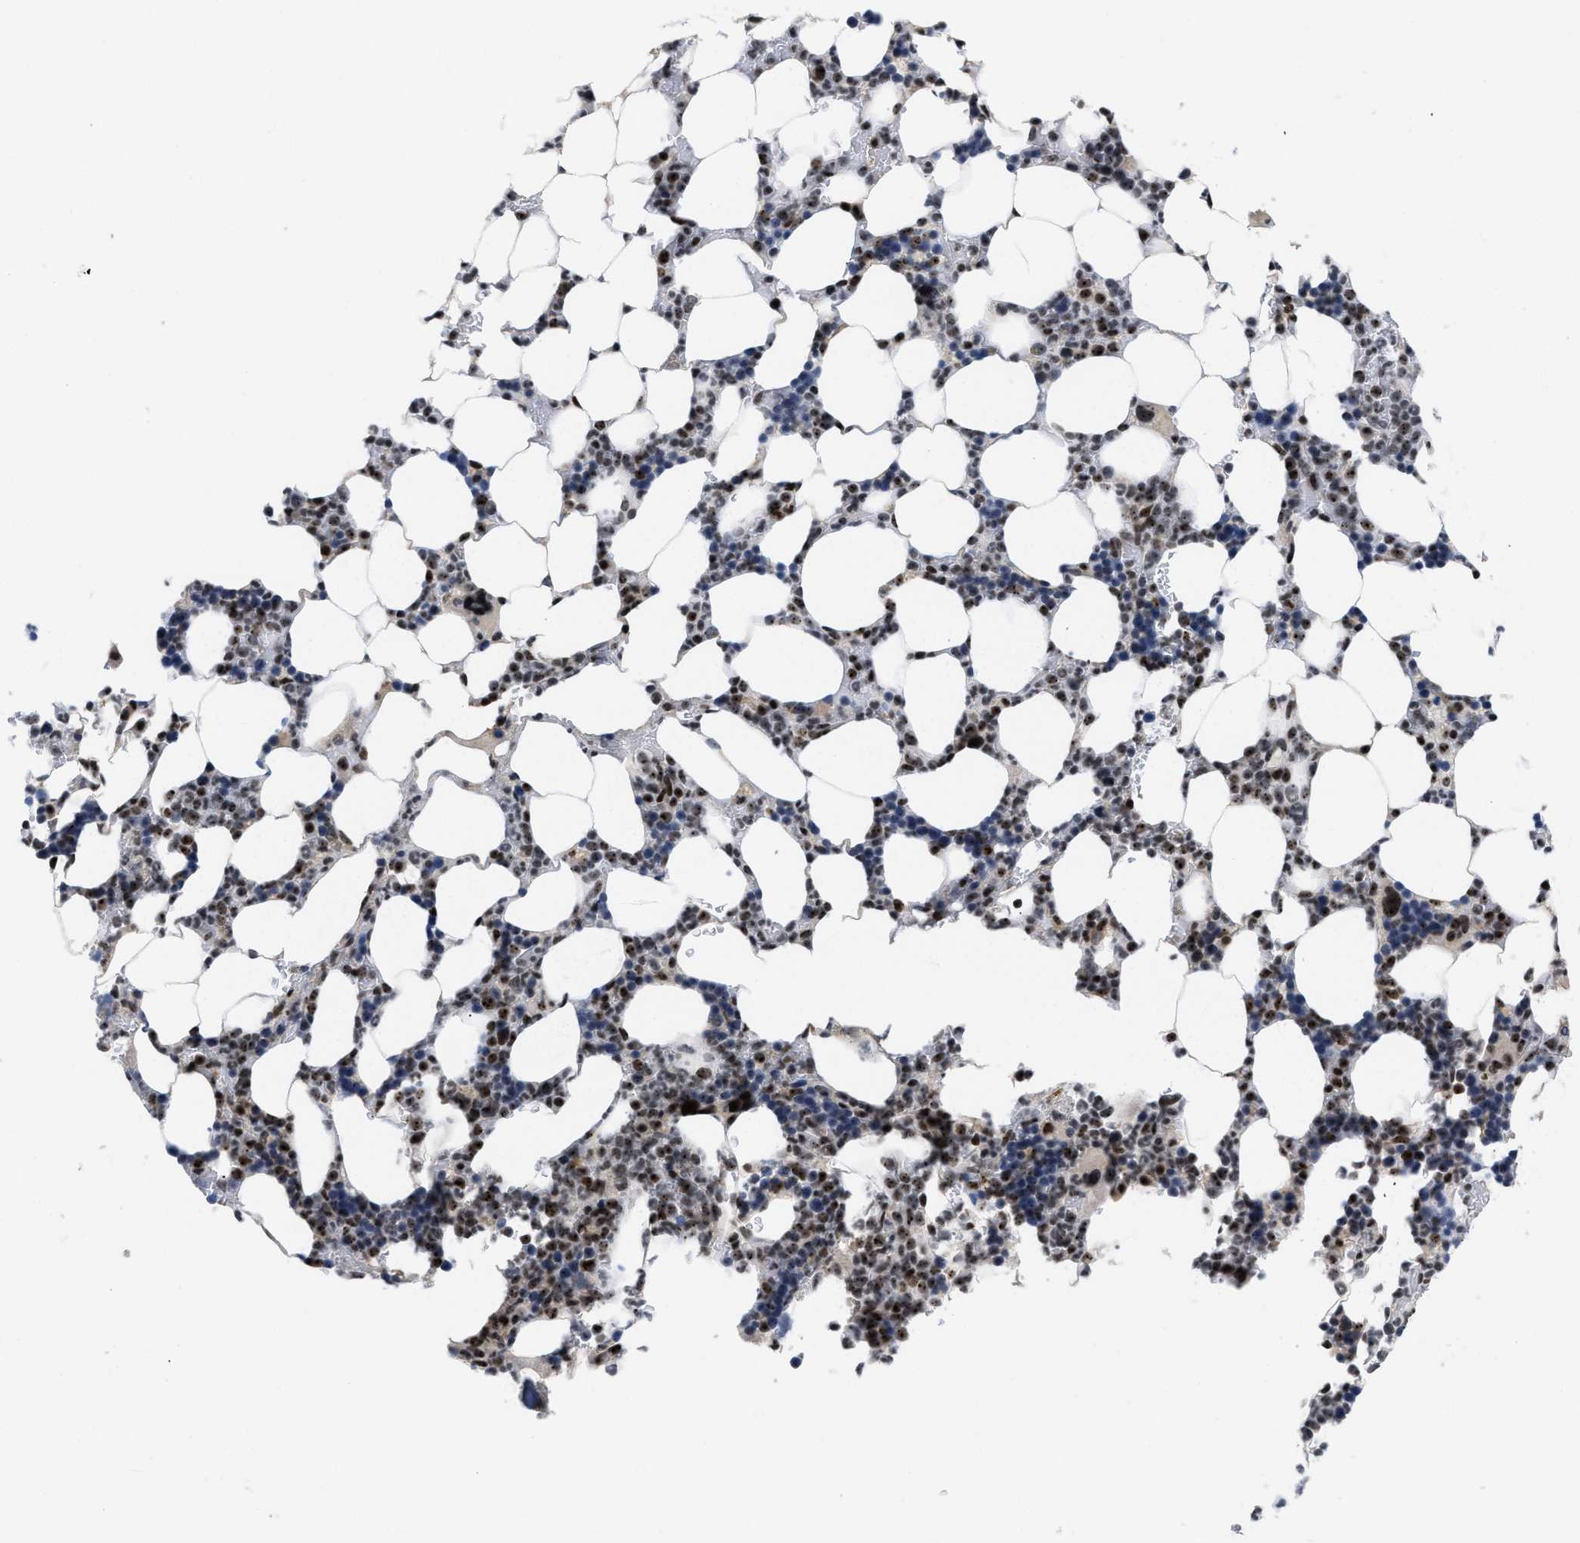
{"staining": {"intensity": "strong", "quantity": "25%-75%", "location": "nuclear"}, "tissue": "bone marrow", "cell_type": "Hematopoietic cells", "image_type": "normal", "snomed": [{"axis": "morphology", "description": "Normal tissue, NOS"}, {"axis": "topography", "description": "Bone marrow"}], "caption": "DAB (3,3'-diaminobenzidine) immunohistochemical staining of unremarkable human bone marrow shows strong nuclear protein expression in about 25%-75% of hematopoietic cells.", "gene": "NOP58", "patient": {"sex": "female", "age": 81}}